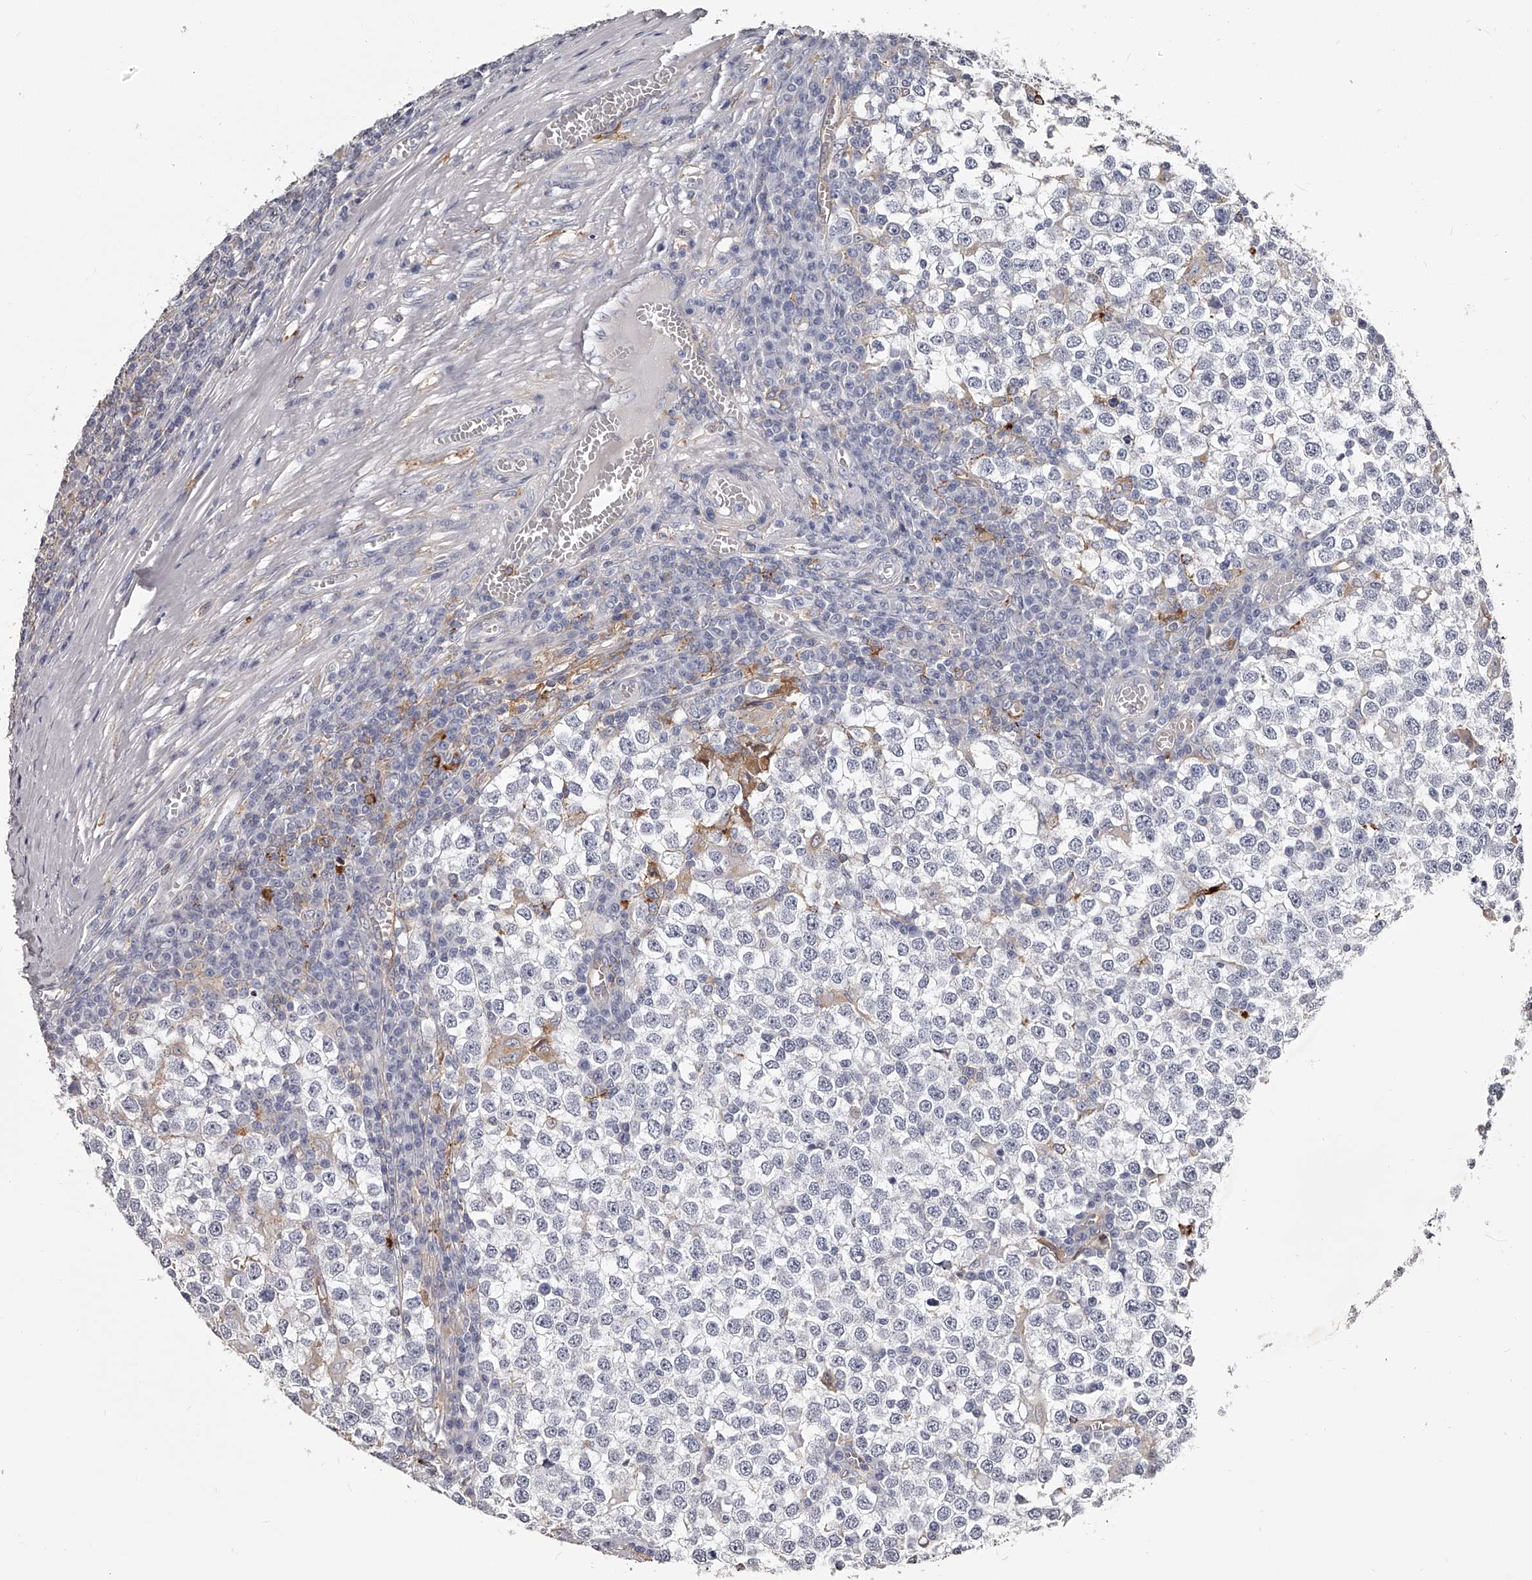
{"staining": {"intensity": "negative", "quantity": "none", "location": "none"}, "tissue": "testis cancer", "cell_type": "Tumor cells", "image_type": "cancer", "snomed": [{"axis": "morphology", "description": "Seminoma, NOS"}, {"axis": "topography", "description": "Testis"}], "caption": "Tumor cells are negative for protein expression in human seminoma (testis).", "gene": "PACSIN1", "patient": {"sex": "male", "age": 65}}